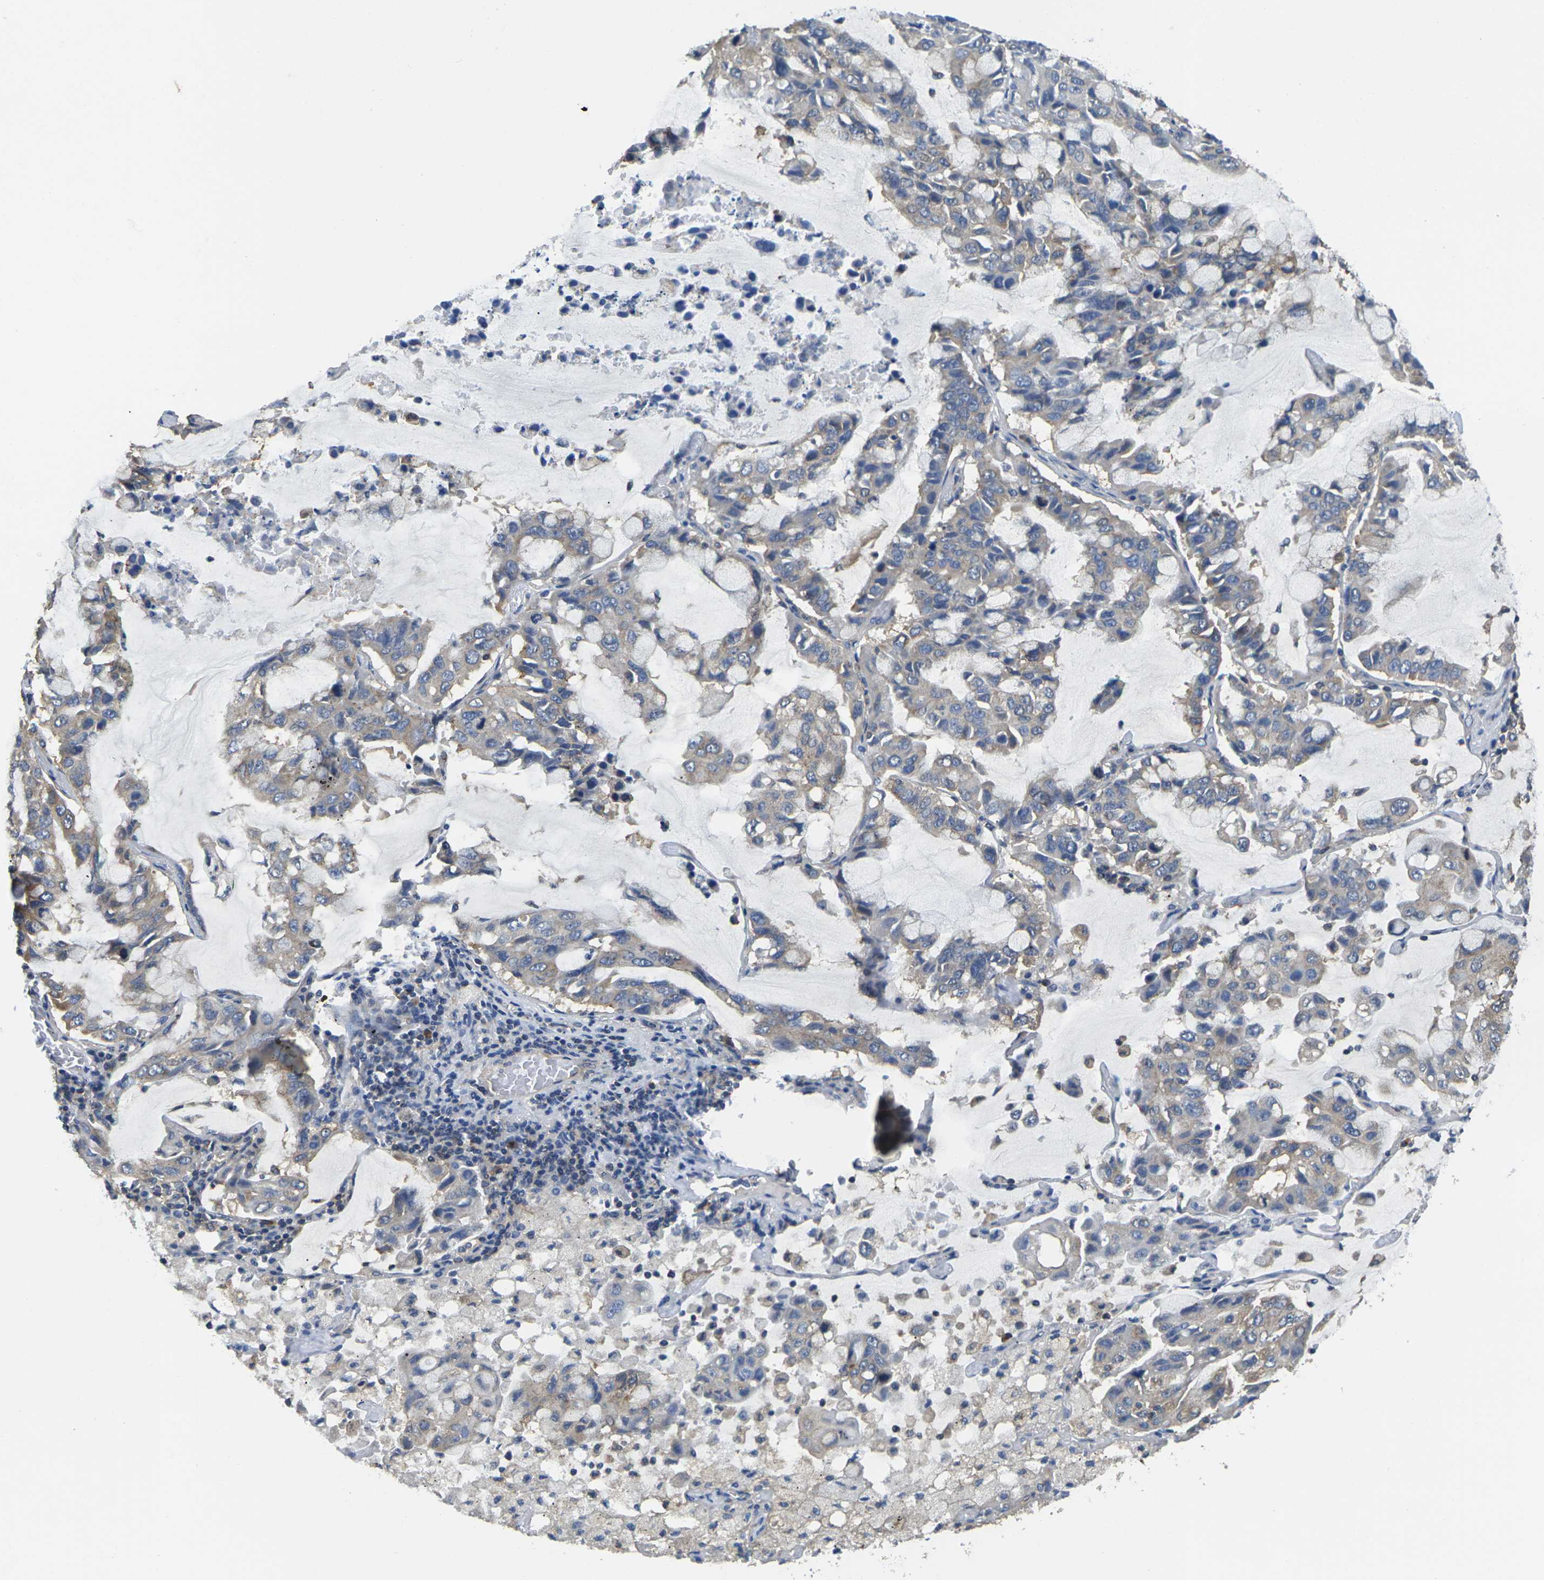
{"staining": {"intensity": "weak", "quantity": "<25%", "location": "cytoplasmic/membranous"}, "tissue": "lung cancer", "cell_type": "Tumor cells", "image_type": "cancer", "snomed": [{"axis": "morphology", "description": "Adenocarcinoma, NOS"}, {"axis": "topography", "description": "Lung"}], "caption": "The immunohistochemistry image has no significant expression in tumor cells of lung adenocarcinoma tissue.", "gene": "TMCC2", "patient": {"sex": "male", "age": 64}}